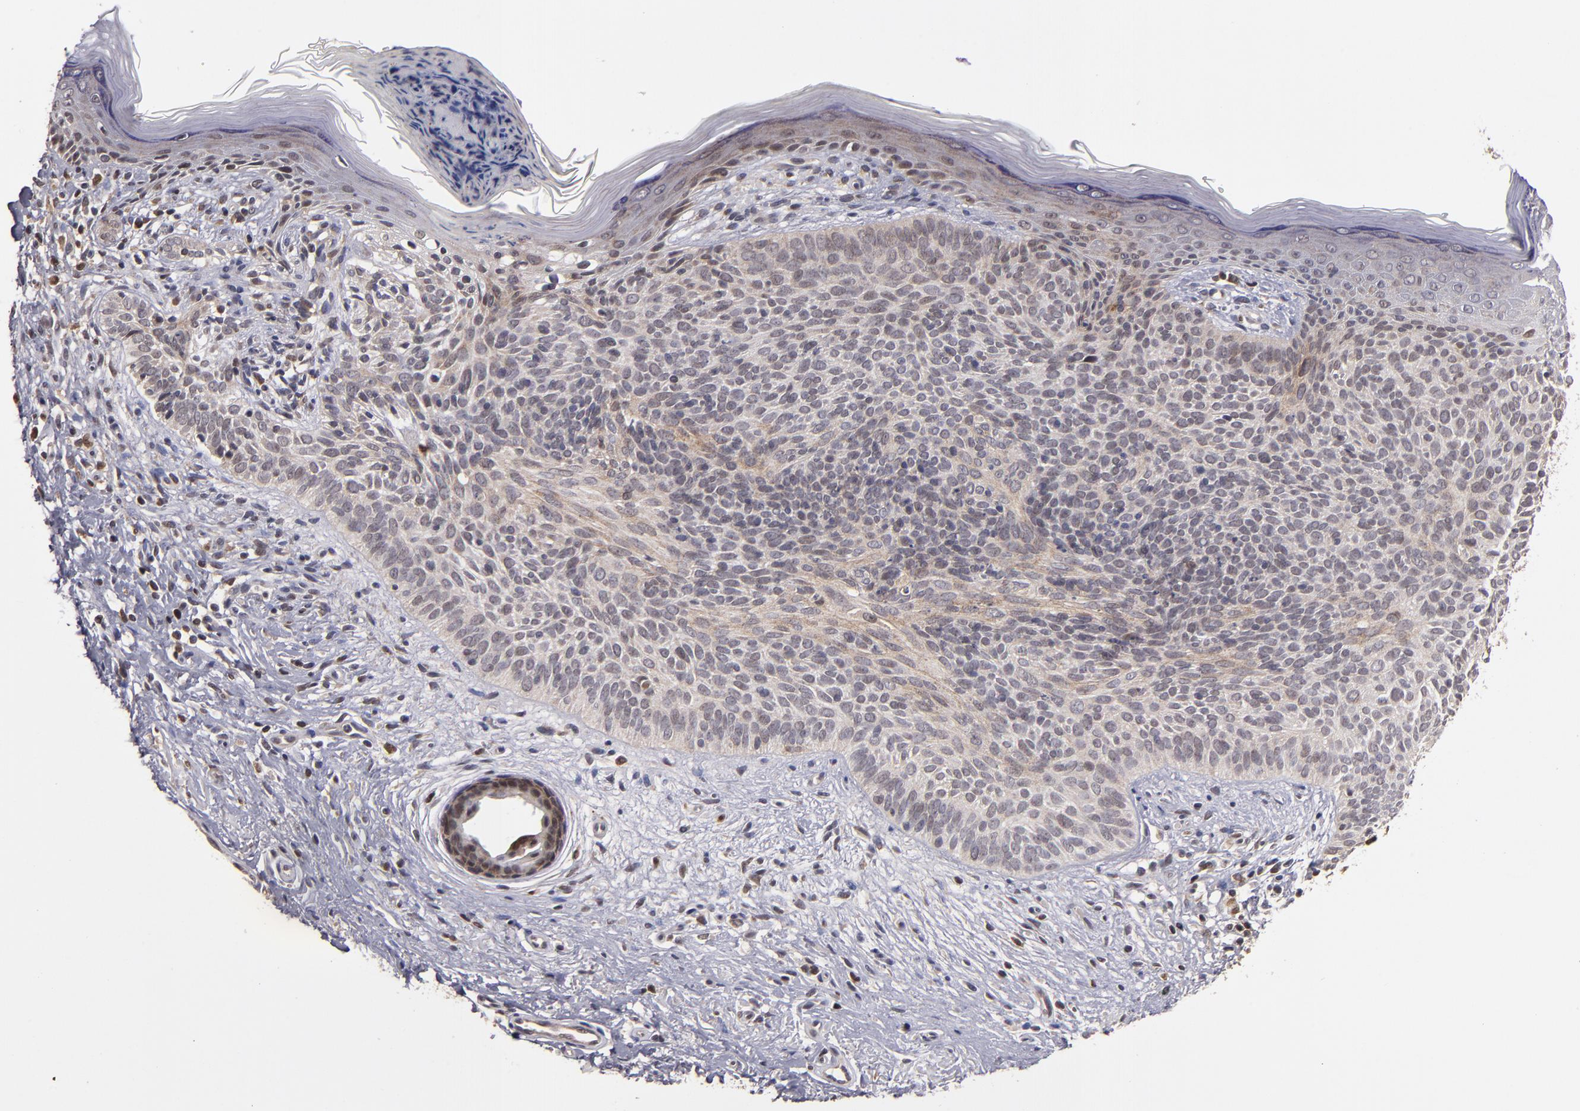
{"staining": {"intensity": "weak", "quantity": "<25%", "location": "cytoplasmic/membranous"}, "tissue": "skin cancer", "cell_type": "Tumor cells", "image_type": "cancer", "snomed": [{"axis": "morphology", "description": "Basal cell carcinoma"}, {"axis": "topography", "description": "Skin"}], "caption": "Immunohistochemical staining of human skin basal cell carcinoma shows no significant expression in tumor cells.", "gene": "CASP1", "patient": {"sex": "female", "age": 78}}